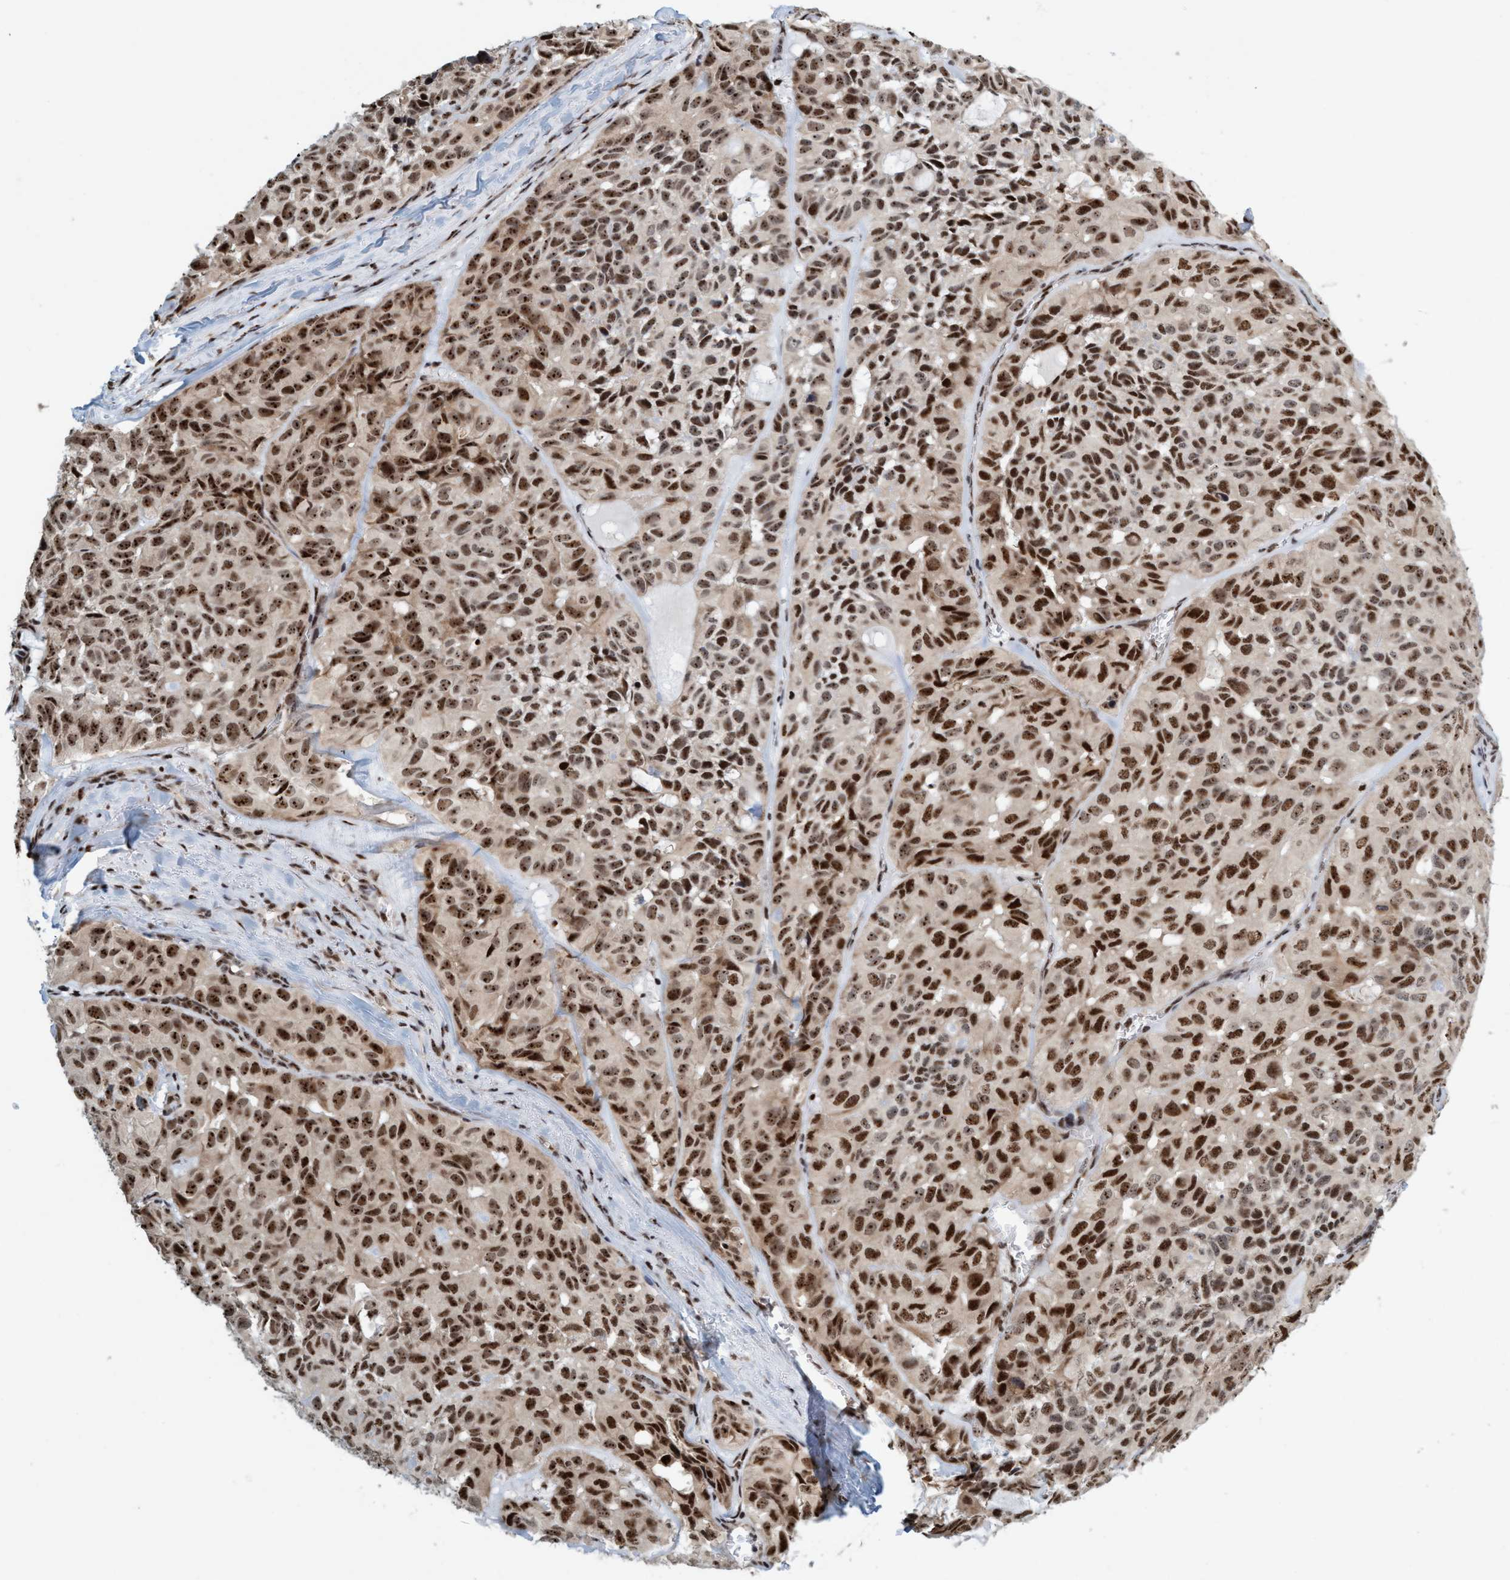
{"staining": {"intensity": "strong", "quantity": ">75%", "location": "nuclear"}, "tissue": "head and neck cancer", "cell_type": "Tumor cells", "image_type": "cancer", "snomed": [{"axis": "morphology", "description": "Adenocarcinoma, NOS"}, {"axis": "topography", "description": "Salivary gland, NOS"}, {"axis": "topography", "description": "Head-Neck"}], "caption": "Strong nuclear staining for a protein is identified in about >75% of tumor cells of adenocarcinoma (head and neck) using immunohistochemistry.", "gene": "SMCR8", "patient": {"sex": "female", "age": 76}}